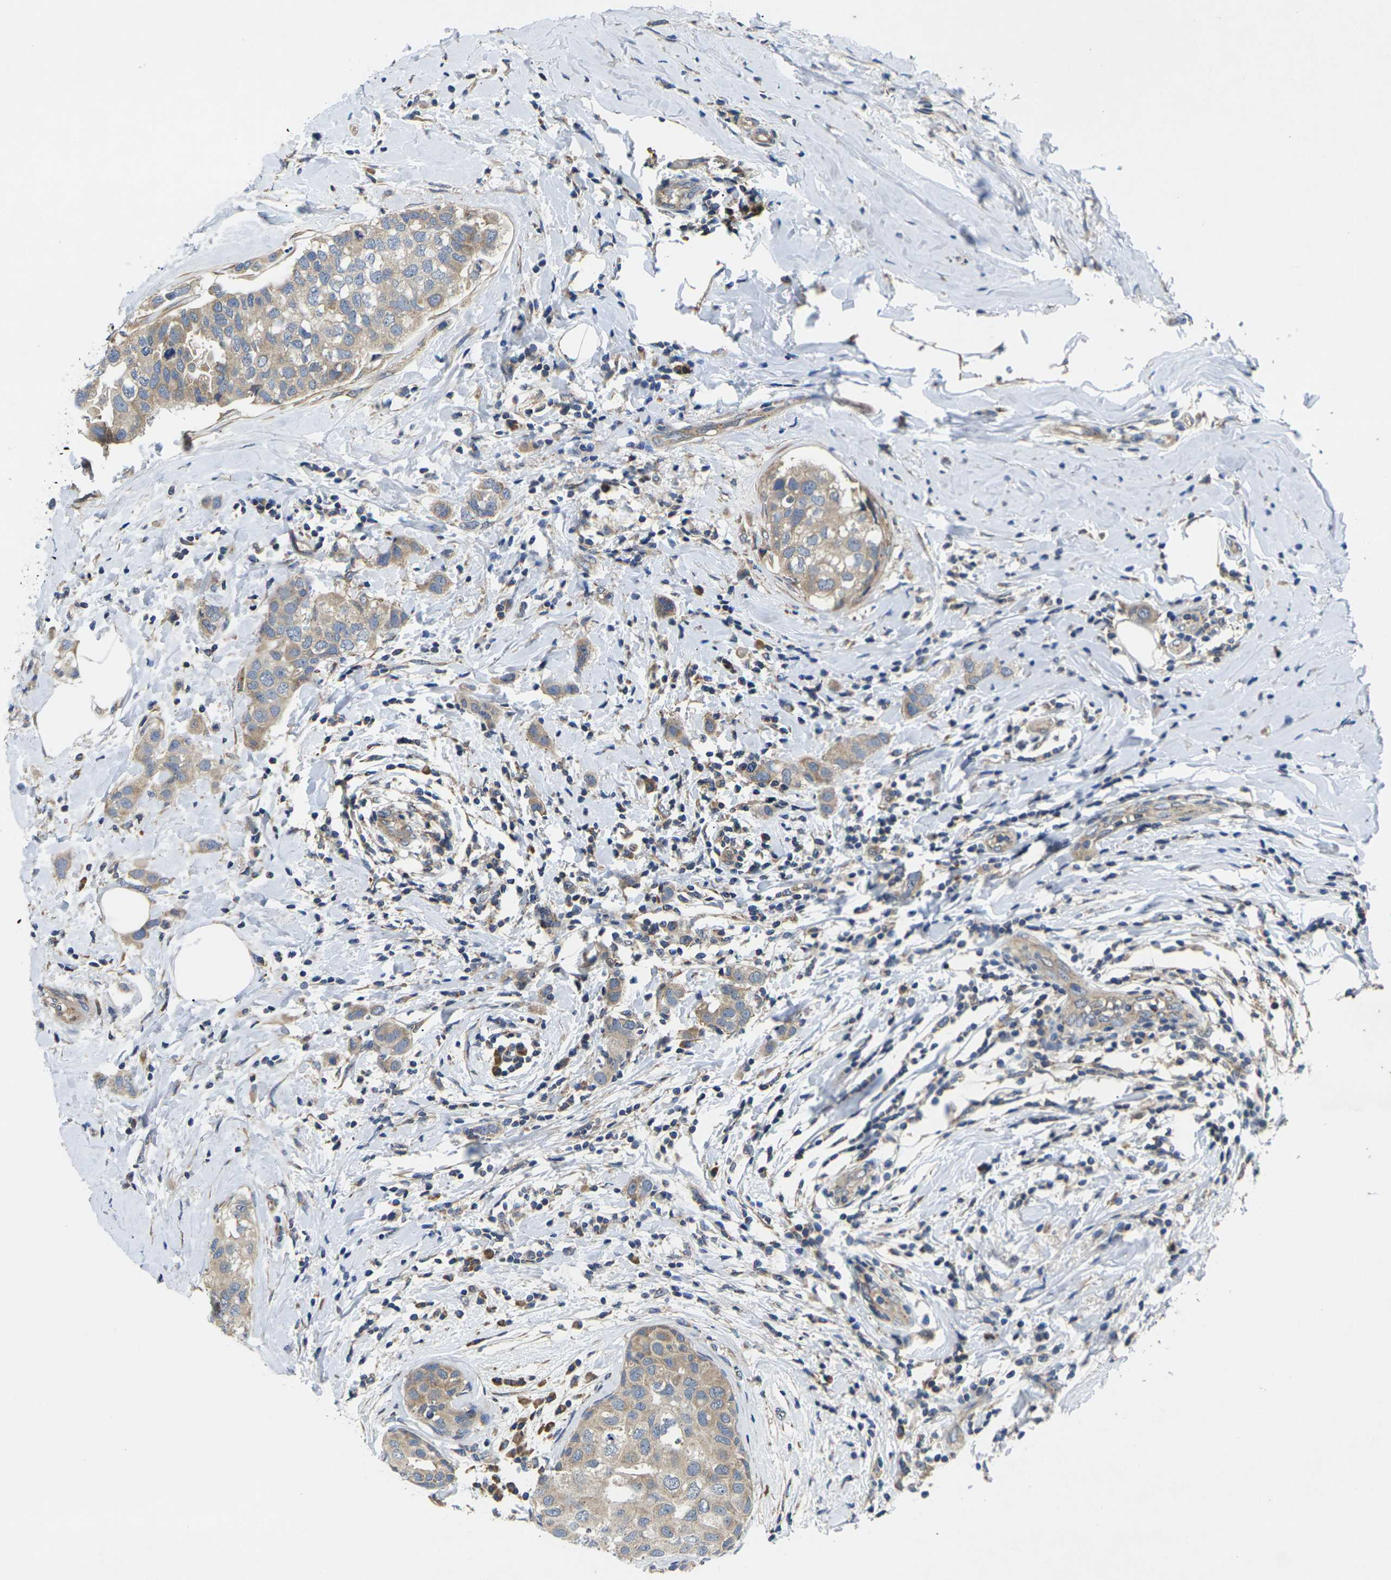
{"staining": {"intensity": "weak", "quantity": ">75%", "location": "cytoplasmic/membranous"}, "tissue": "breast cancer", "cell_type": "Tumor cells", "image_type": "cancer", "snomed": [{"axis": "morphology", "description": "Duct carcinoma"}, {"axis": "topography", "description": "Breast"}], "caption": "The histopathology image reveals a brown stain indicating the presence of a protein in the cytoplasmic/membranous of tumor cells in breast cancer. Nuclei are stained in blue.", "gene": "KIF1B", "patient": {"sex": "female", "age": 50}}